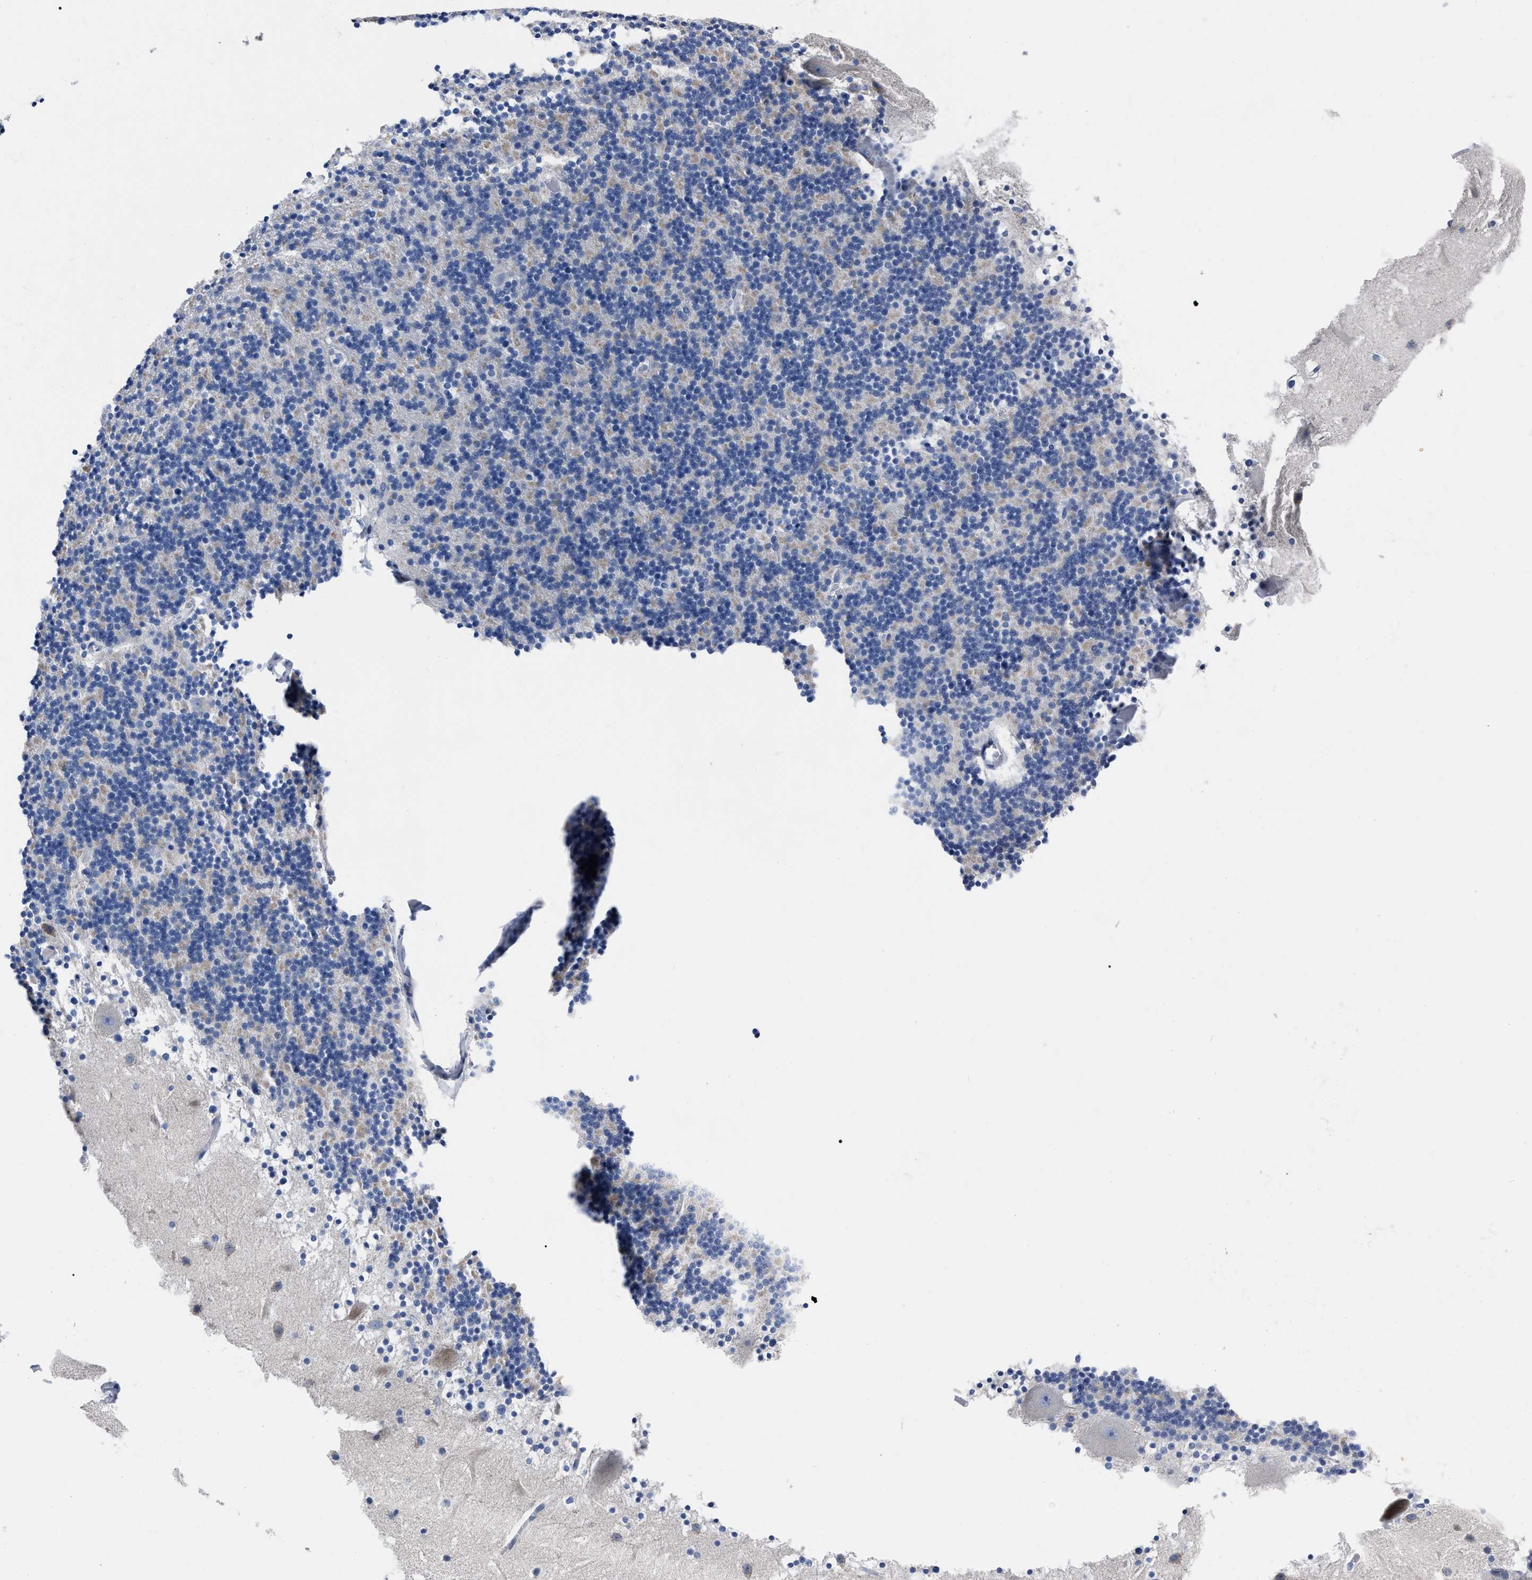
{"staining": {"intensity": "moderate", "quantity": "<25%", "location": "cytoplasmic/membranous"}, "tissue": "cerebellum", "cell_type": "Cells in granular layer", "image_type": "normal", "snomed": [{"axis": "morphology", "description": "Normal tissue, NOS"}, {"axis": "topography", "description": "Cerebellum"}], "caption": "Moderate cytoplasmic/membranous protein positivity is identified in about <25% of cells in granular layer in cerebellum. (brown staining indicates protein expression, while blue staining denotes nuclei).", "gene": "MOV10L1", "patient": {"sex": "male", "age": 45}}